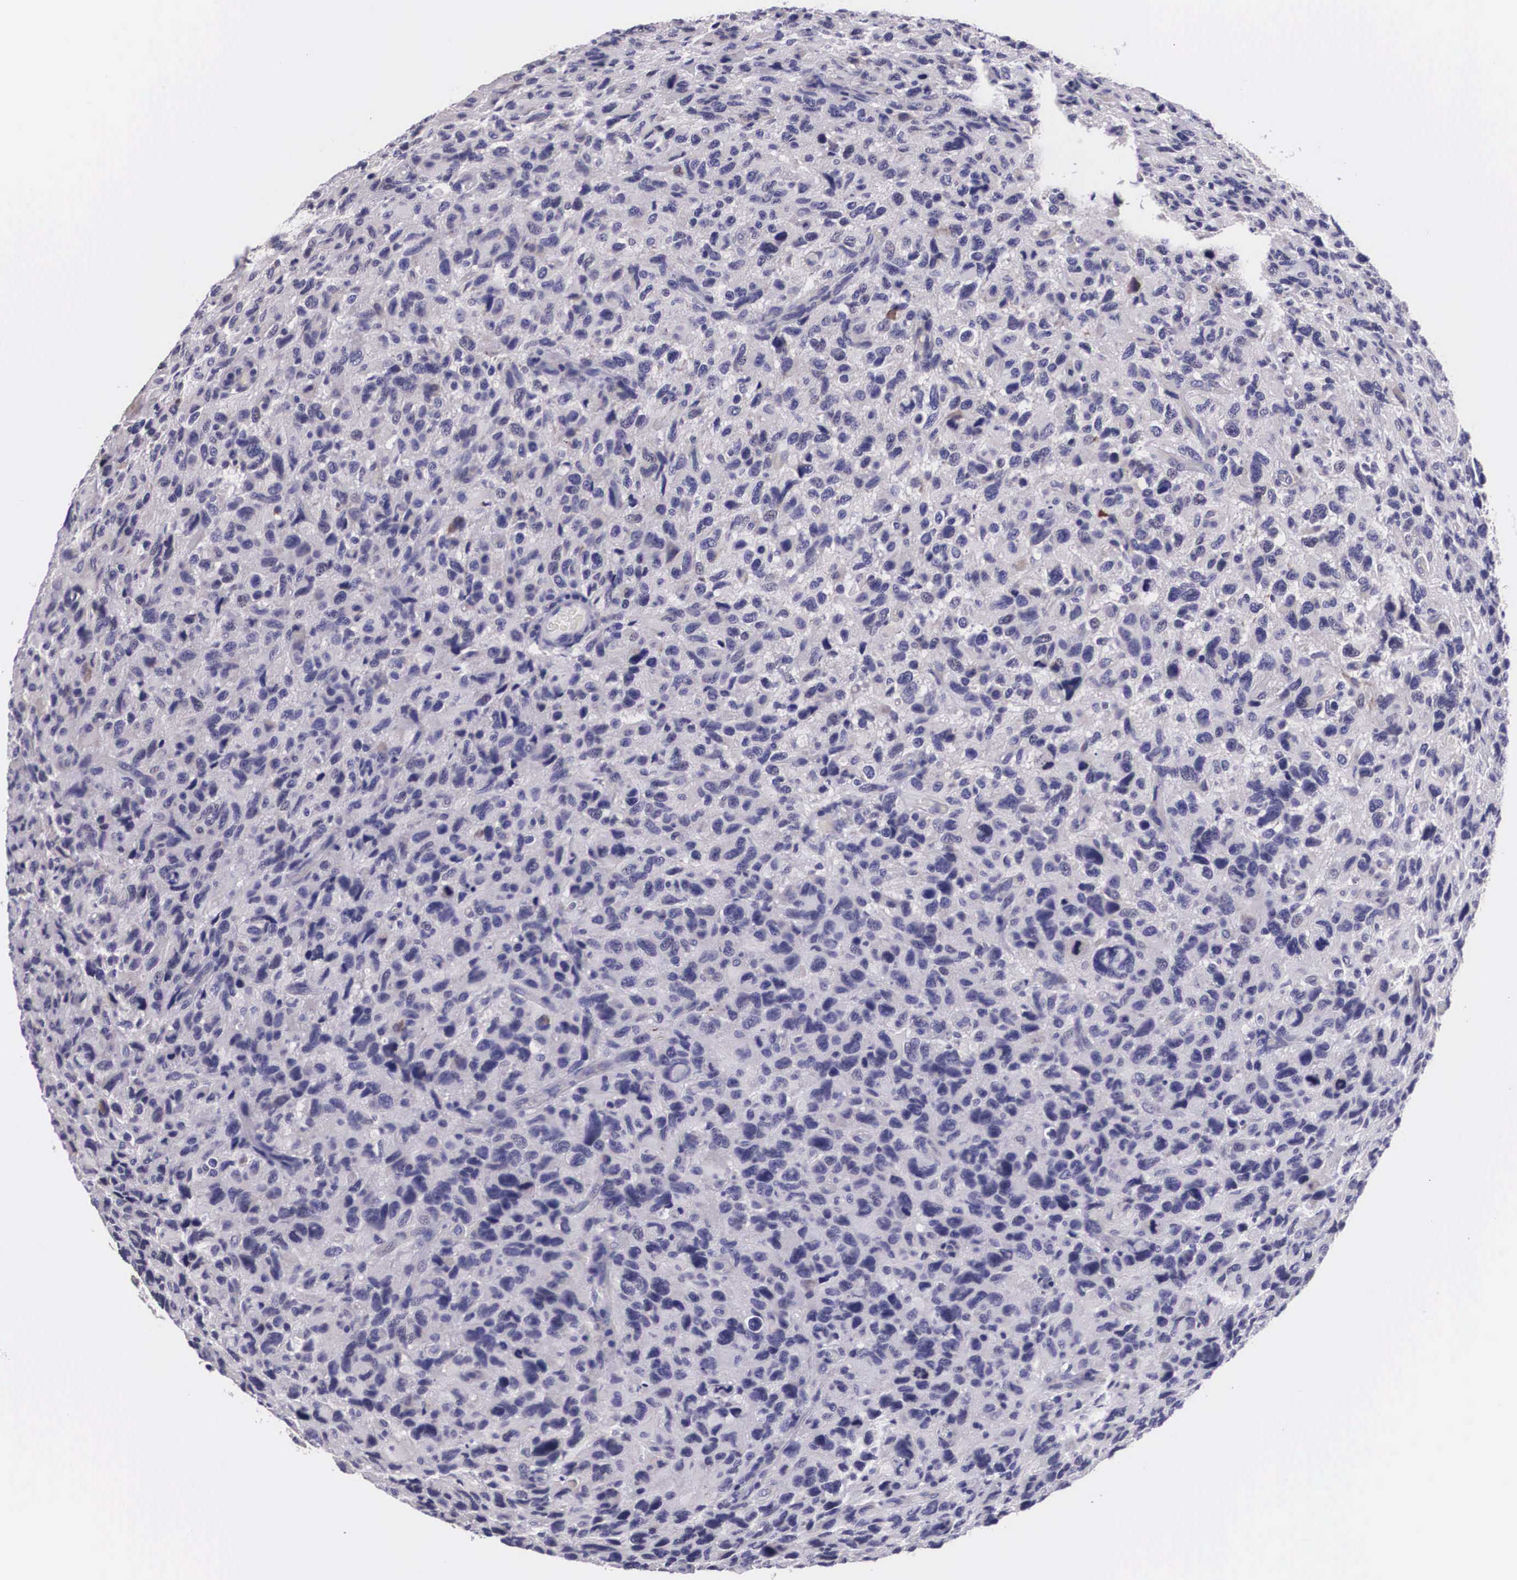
{"staining": {"intensity": "negative", "quantity": "none", "location": "none"}, "tissue": "glioma", "cell_type": "Tumor cells", "image_type": "cancer", "snomed": [{"axis": "morphology", "description": "Glioma, malignant, High grade"}, {"axis": "topography", "description": "Brain"}], "caption": "High magnification brightfield microscopy of malignant high-grade glioma stained with DAB (brown) and counterstained with hematoxylin (blue): tumor cells show no significant expression.", "gene": "ARG2", "patient": {"sex": "female", "age": 60}}